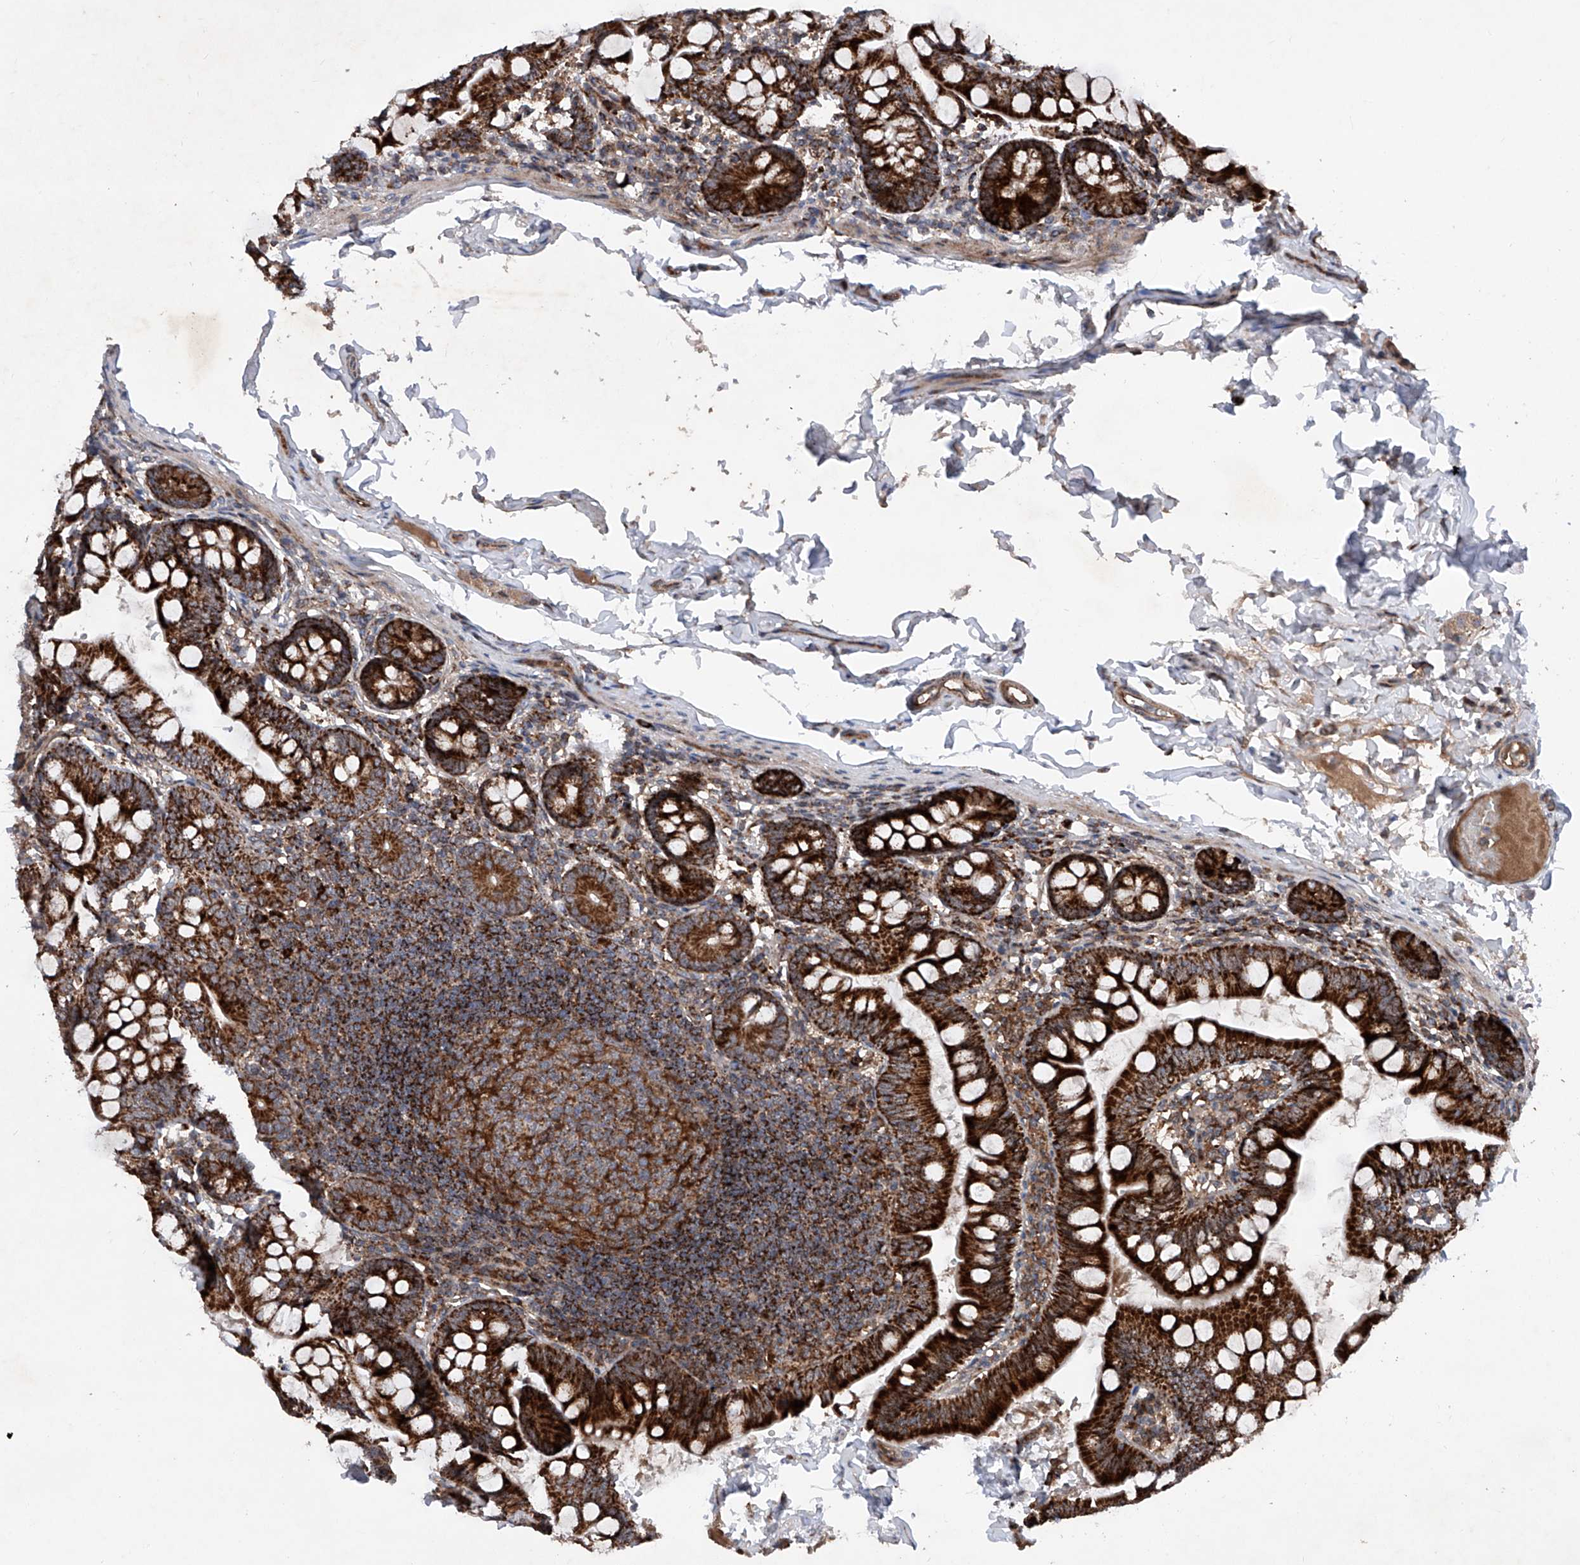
{"staining": {"intensity": "strong", "quantity": ">75%", "location": "cytoplasmic/membranous"}, "tissue": "small intestine", "cell_type": "Glandular cells", "image_type": "normal", "snomed": [{"axis": "morphology", "description": "Normal tissue, NOS"}, {"axis": "topography", "description": "Small intestine"}], "caption": "Benign small intestine demonstrates strong cytoplasmic/membranous staining in approximately >75% of glandular cells, visualized by immunohistochemistry.", "gene": "DAD1", "patient": {"sex": "male", "age": 7}}